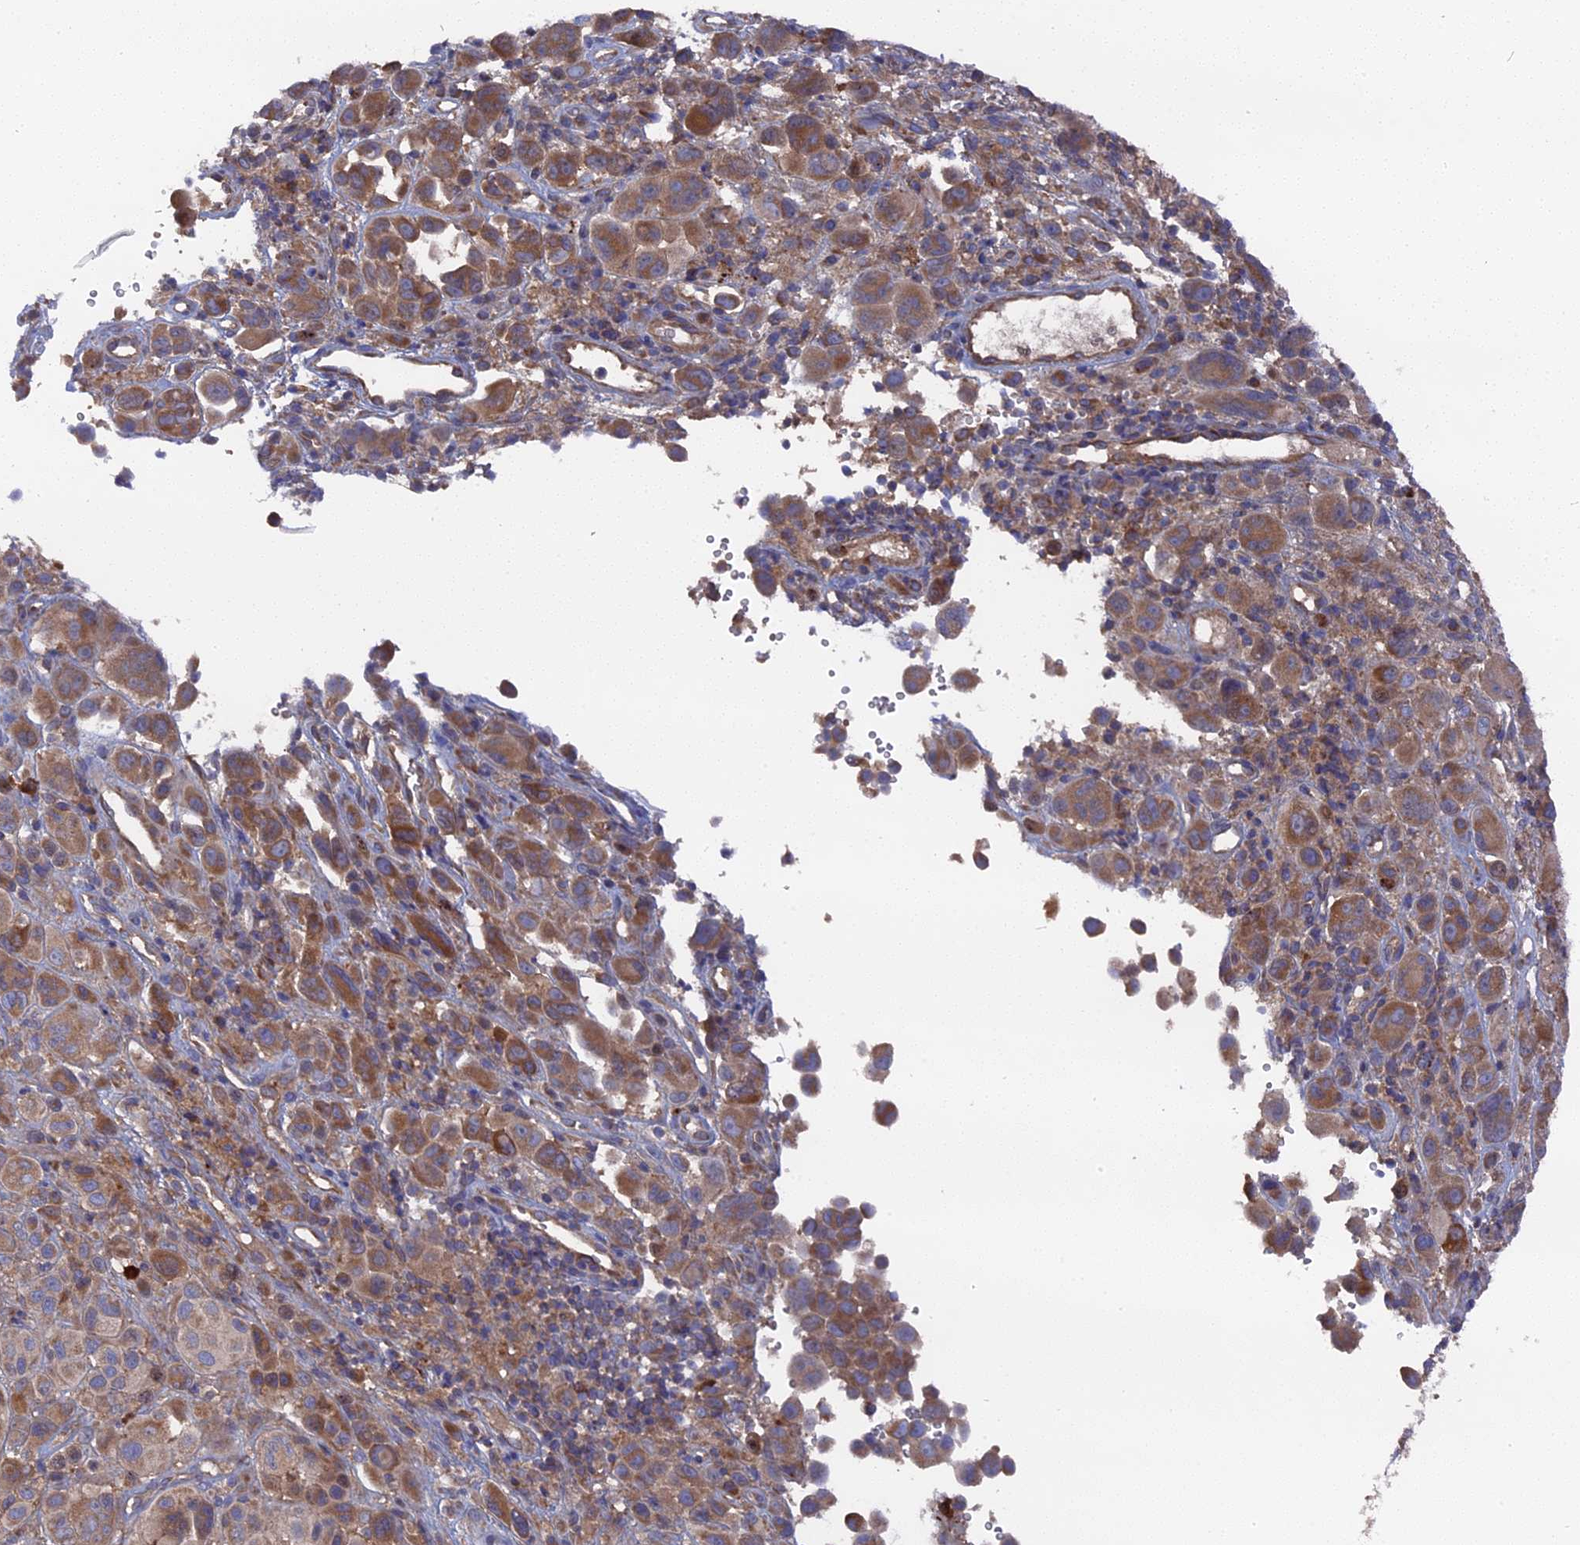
{"staining": {"intensity": "moderate", "quantity": "25%-75%", "location": "cytoplasmic/membranous"}, "tissue": "melanoma", "cell_type": "Tumor cells", "image_type": "cancer", "snomed": [{"axis": "morphology", "description": "Malignant melanoma, NOS"}, {"axis": "topography", "description": "Skin of trunk"}], "caption": "The image displays staining of malignant melanoma, revealing moderate cytoplasmic/membranous protein expression (brown color) within tumor cells.", "gene": "TELO2", "patient": {"sex": "male", "age": 71}}